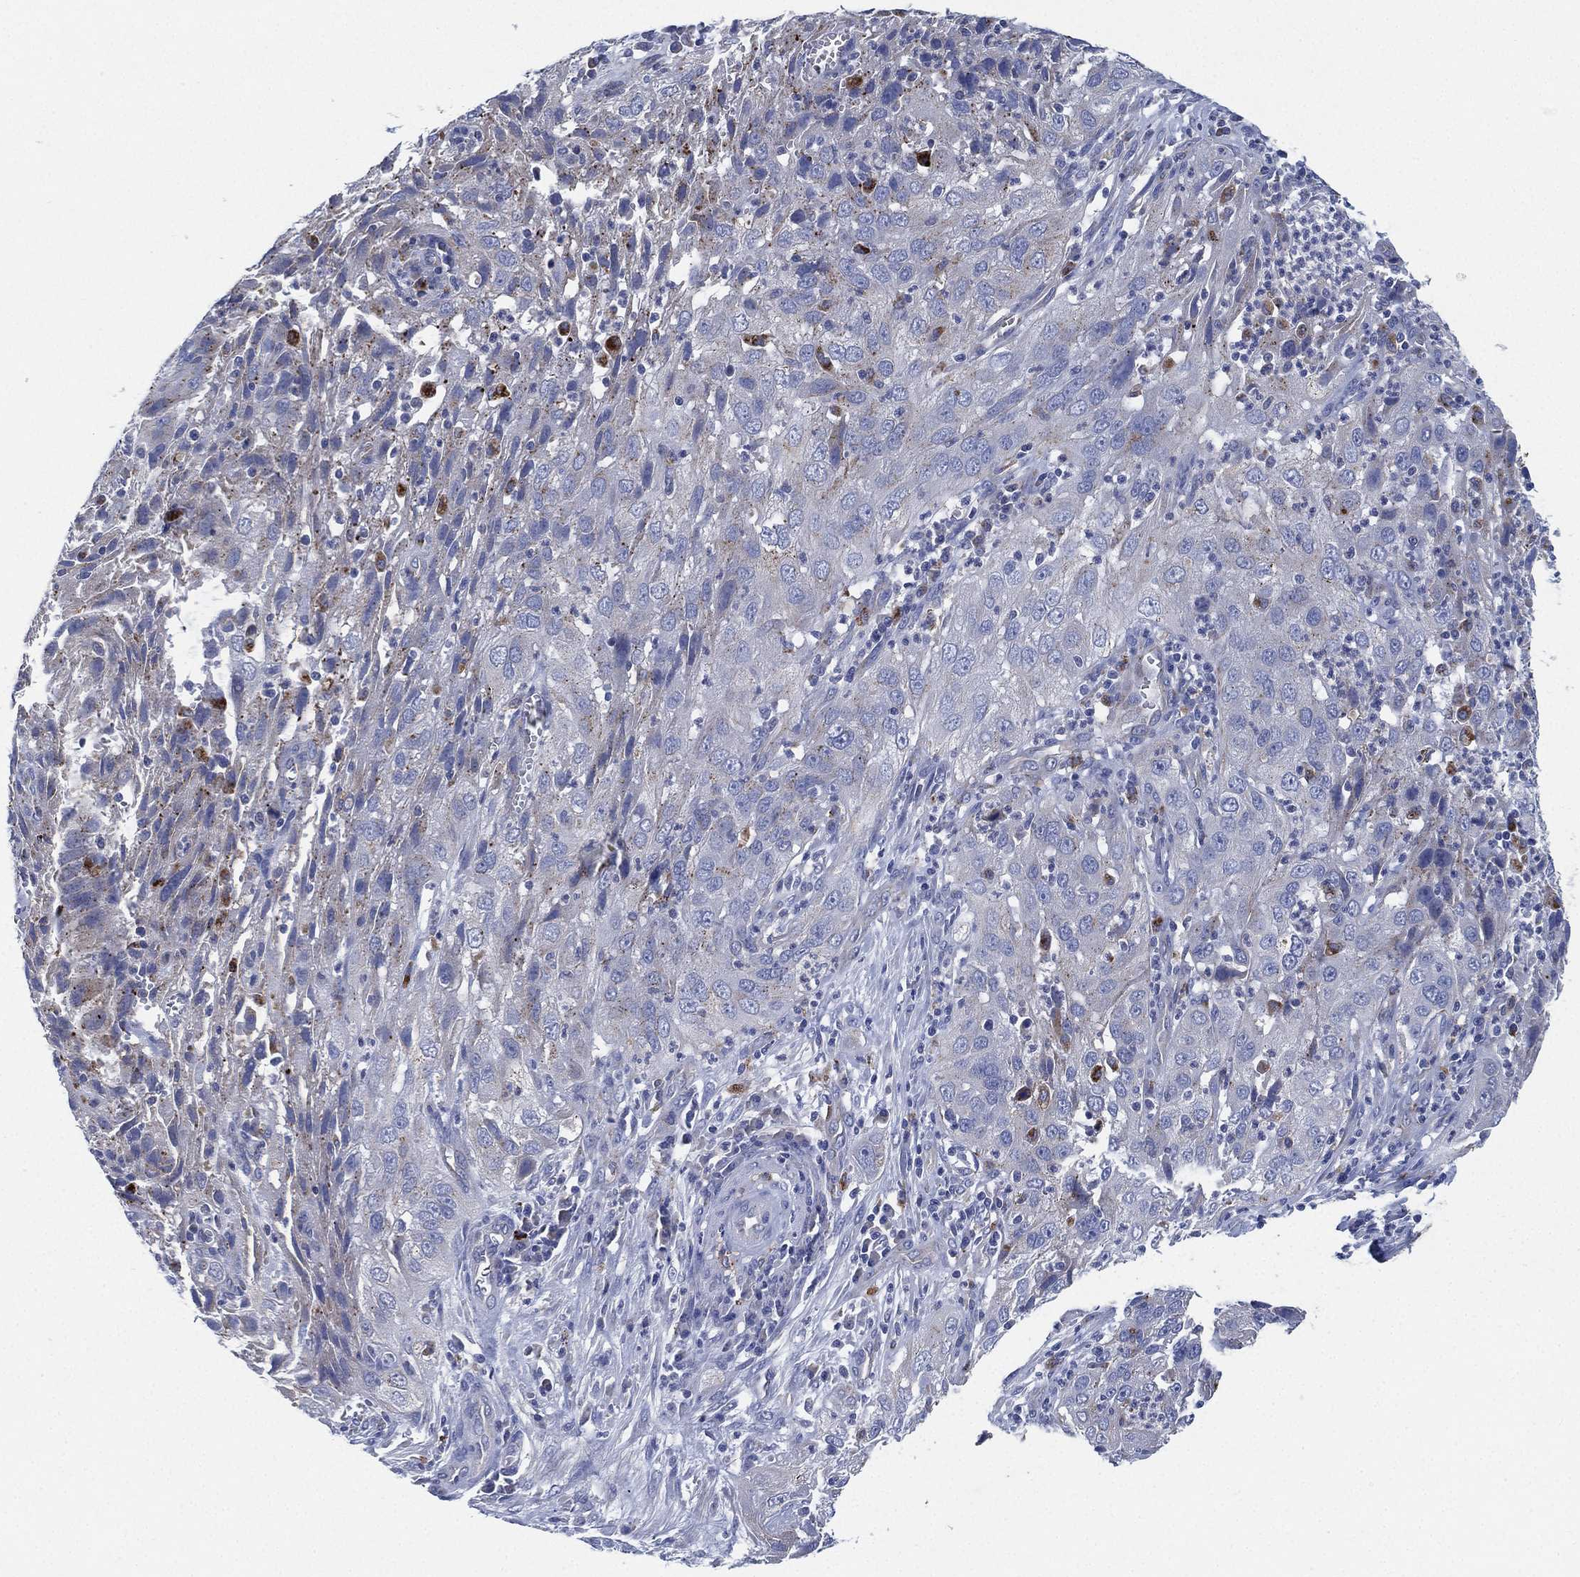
{"staining": {"intensity": "negative", "quantity": "none", "location": "none"}, "tissue": "cervical cancer", "cell_type": "Tumor cells", "image_type": "cancer", "snomed": [{"axis": "morphology", "description": "Squamous cell carcinoma, NOS"}, {"axis": "topography", "description": "Cervix"}], "caption": "Histopathology image shows no protein positivity in tumor cells of cervical cancer tissue.", "gene": "GALNS", "patient": {"sex": "female", "age": 32}}